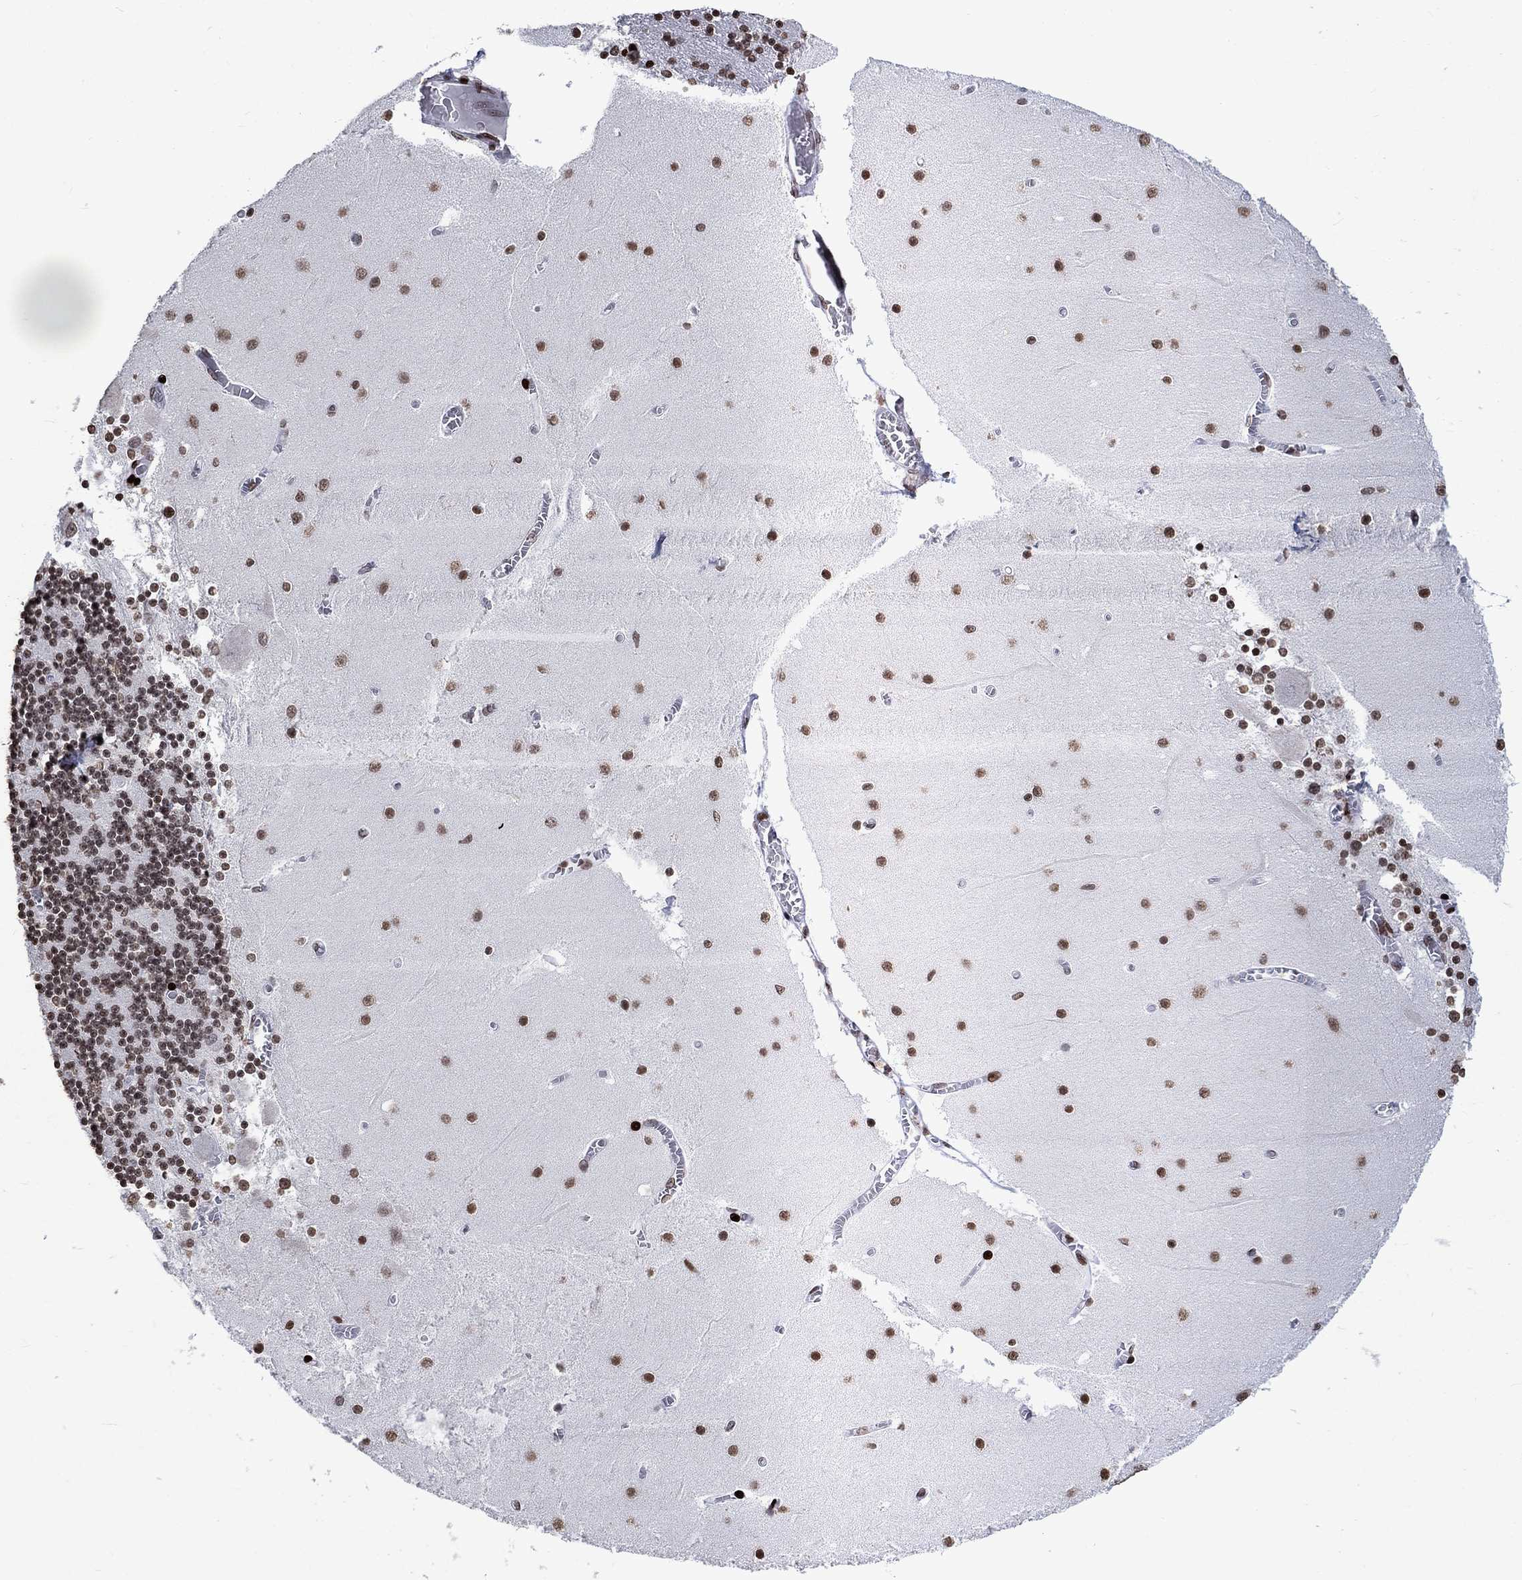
{"staining": {"intensity": "moderate", "quantity": ">75%", "location": "nuclear"}, "tissue": "cerebellum", "cell_type": "Cells in granular layer", "image_type": "normal", "snomed": [{"axis": "morphology", "description": "Normal tissue, NOS"}, {"axis": "topography", "description": "Cerebellum"}], "caption": "Immunohistochemistry (DAB) staining of normal human cerebellum shows moderate nuclear protein positivity in about >75% of cells in granular layer. (Brightfield microscopy of DAB IHC at high magnification).", "gene": "SRSF3", "patient": {"sex": "female", "age": 28}}